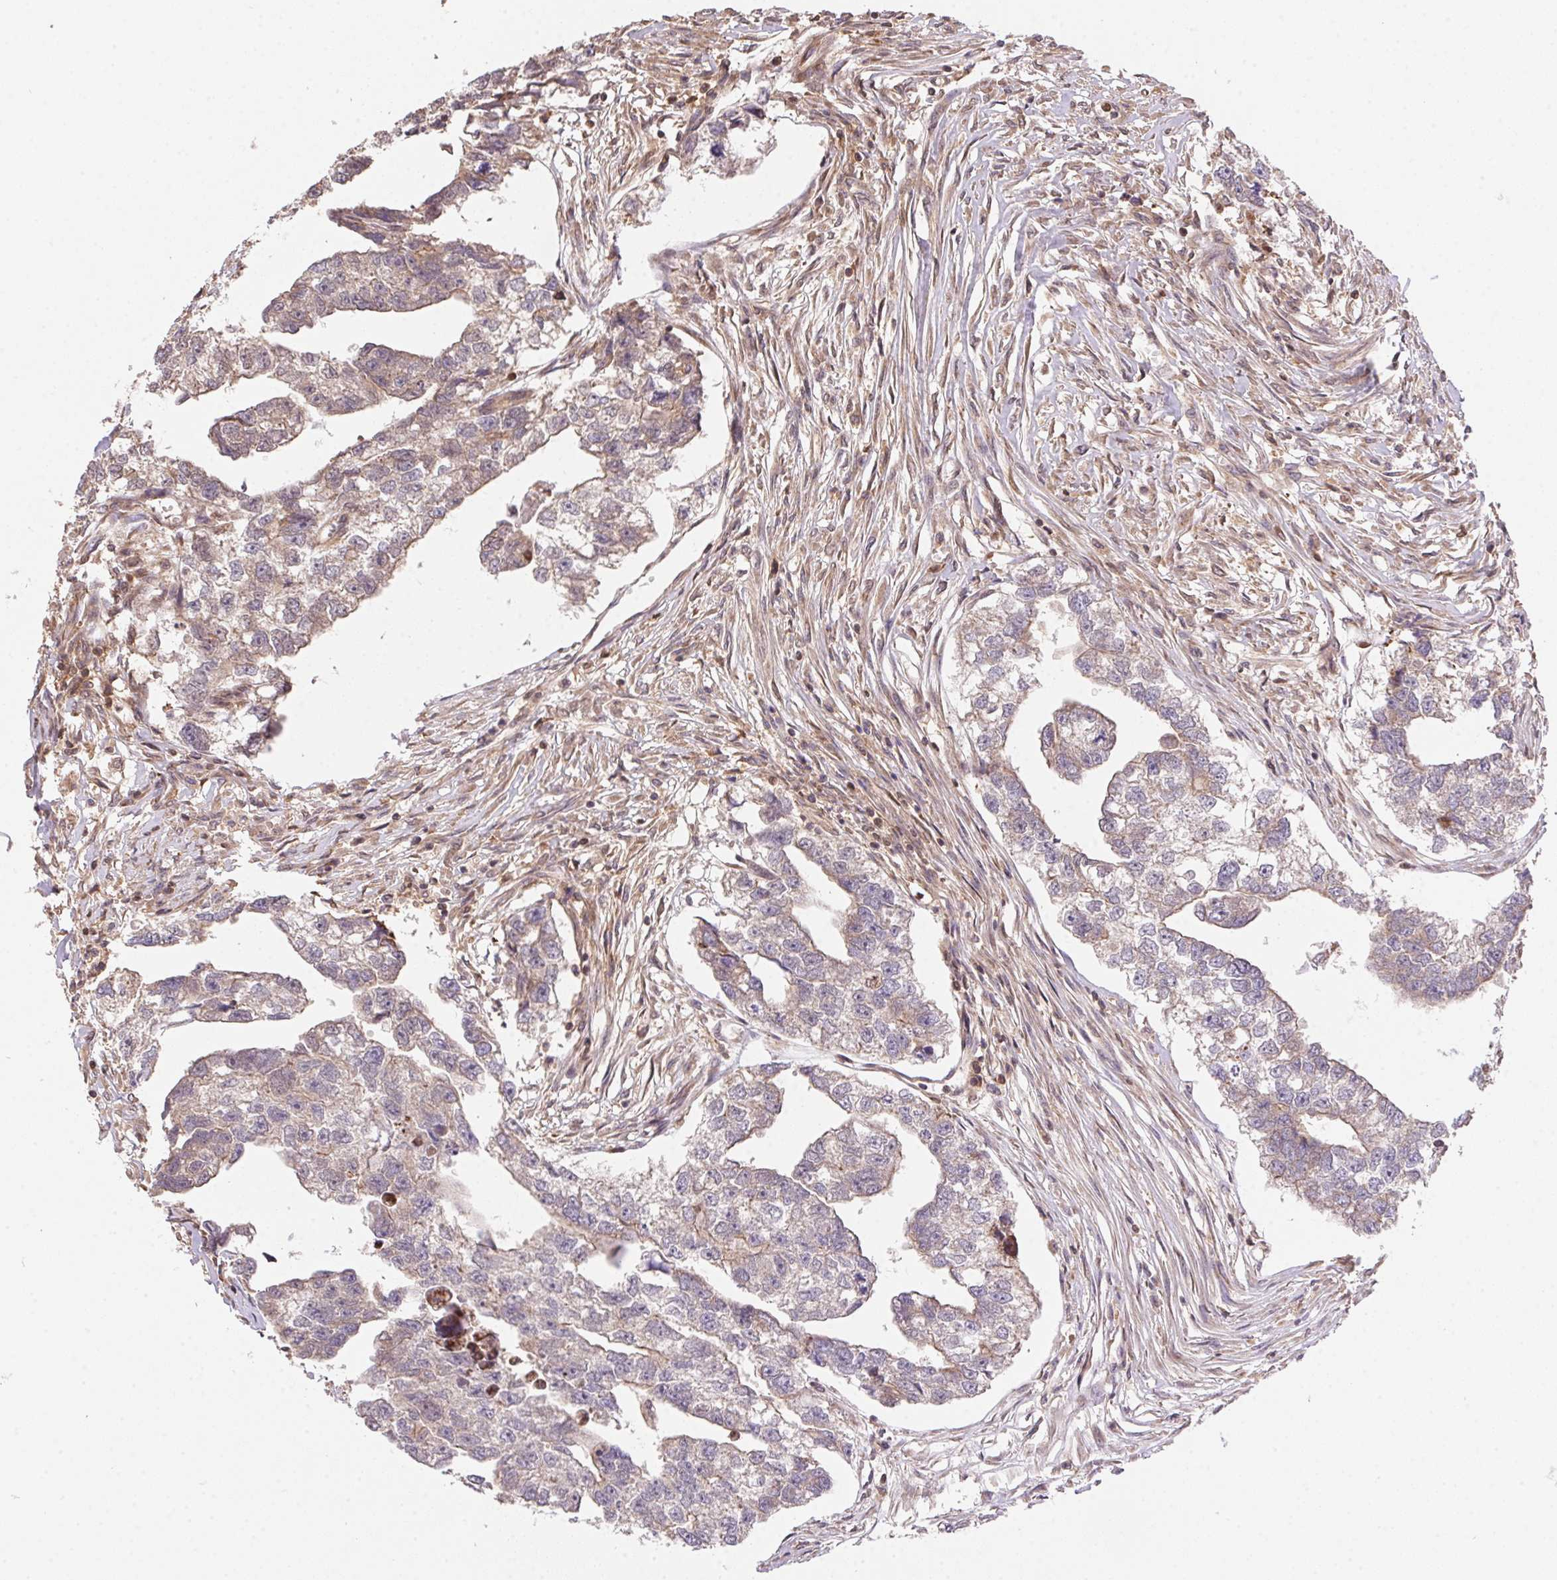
{"staining": {"intensity": "weak", "quantity": "25%-75%", "location": "cytoplasmic/membranous"}, "tissue": "testis cancer", "cell_type": "Tumor cells", "image_type": "cancer", "snomed": [{"axis": "morphology", "description": "Carcinoma, Embryonal, NOS"}, {"axis": "morphology", "description": "Teratoma, malignant, NOS"}, {"axis": "topography", "description": "Testis"}], "caption": "Protein expression analysis of testis cancer demonstrates weak cytoplasmic/membranous positivity in about 25%-75% of tumor cells.", "gene": "MEX3D", "patient": {"sex": "male", "age": 44}}